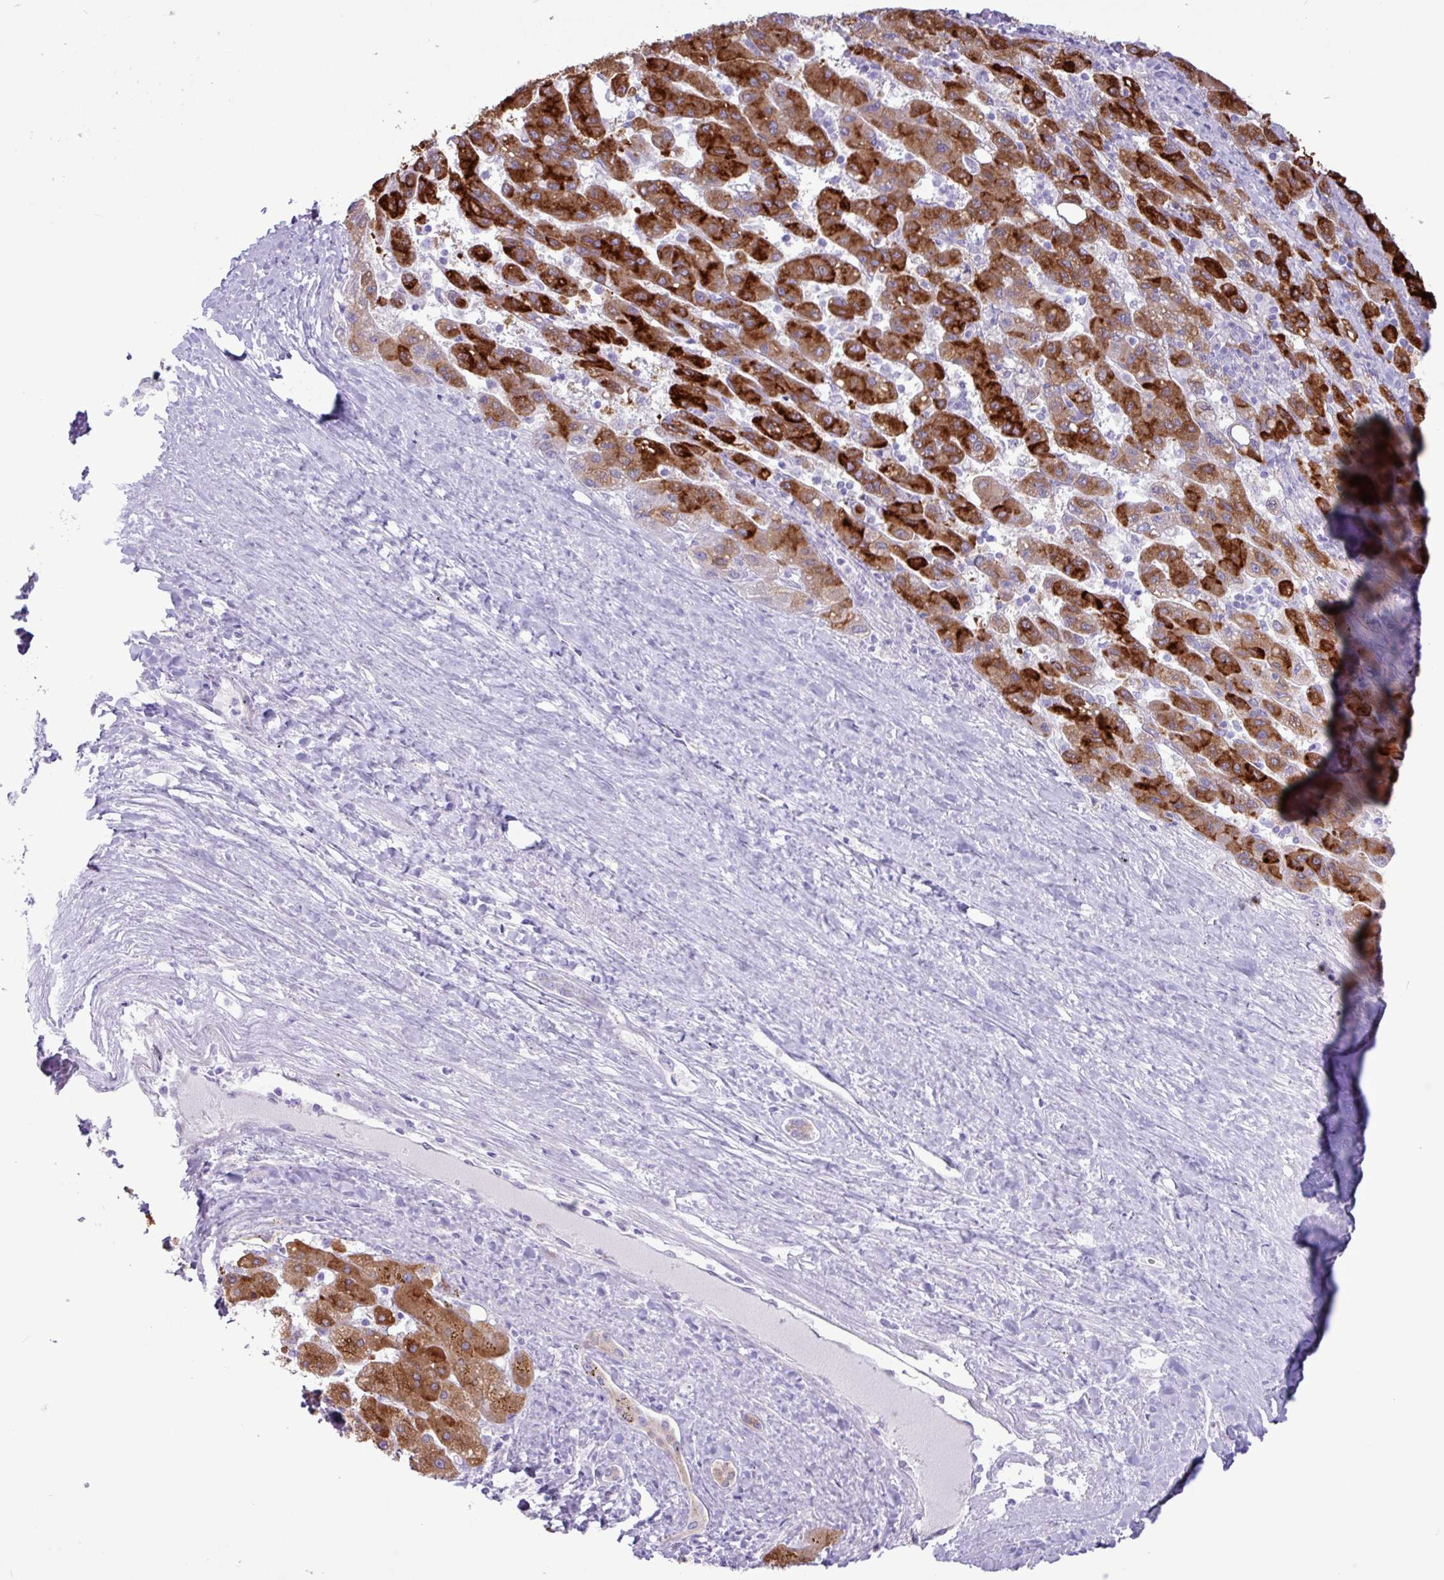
{"staining": {"intensity": "strong", "quantity": ">75%", "location": "cytoplasmic/membranous"}, "tissue": "liver cancer", "cell_type": "Tumor cells", "image_type": "cancer", "snomed": [{"axis": "morphology", "description": "Carcinoma, Hepatocellular, NOS"}, {"axis": "topography", "description": "Liver"}], "caption": "Liver cancer was stained to show a protein in brown. There is high levels of strong cytoplasmic/membranous expression in about >75% of tumor cells.", "gene": "SLC38A1", "patient": {"sex": "female", "age": 82}}